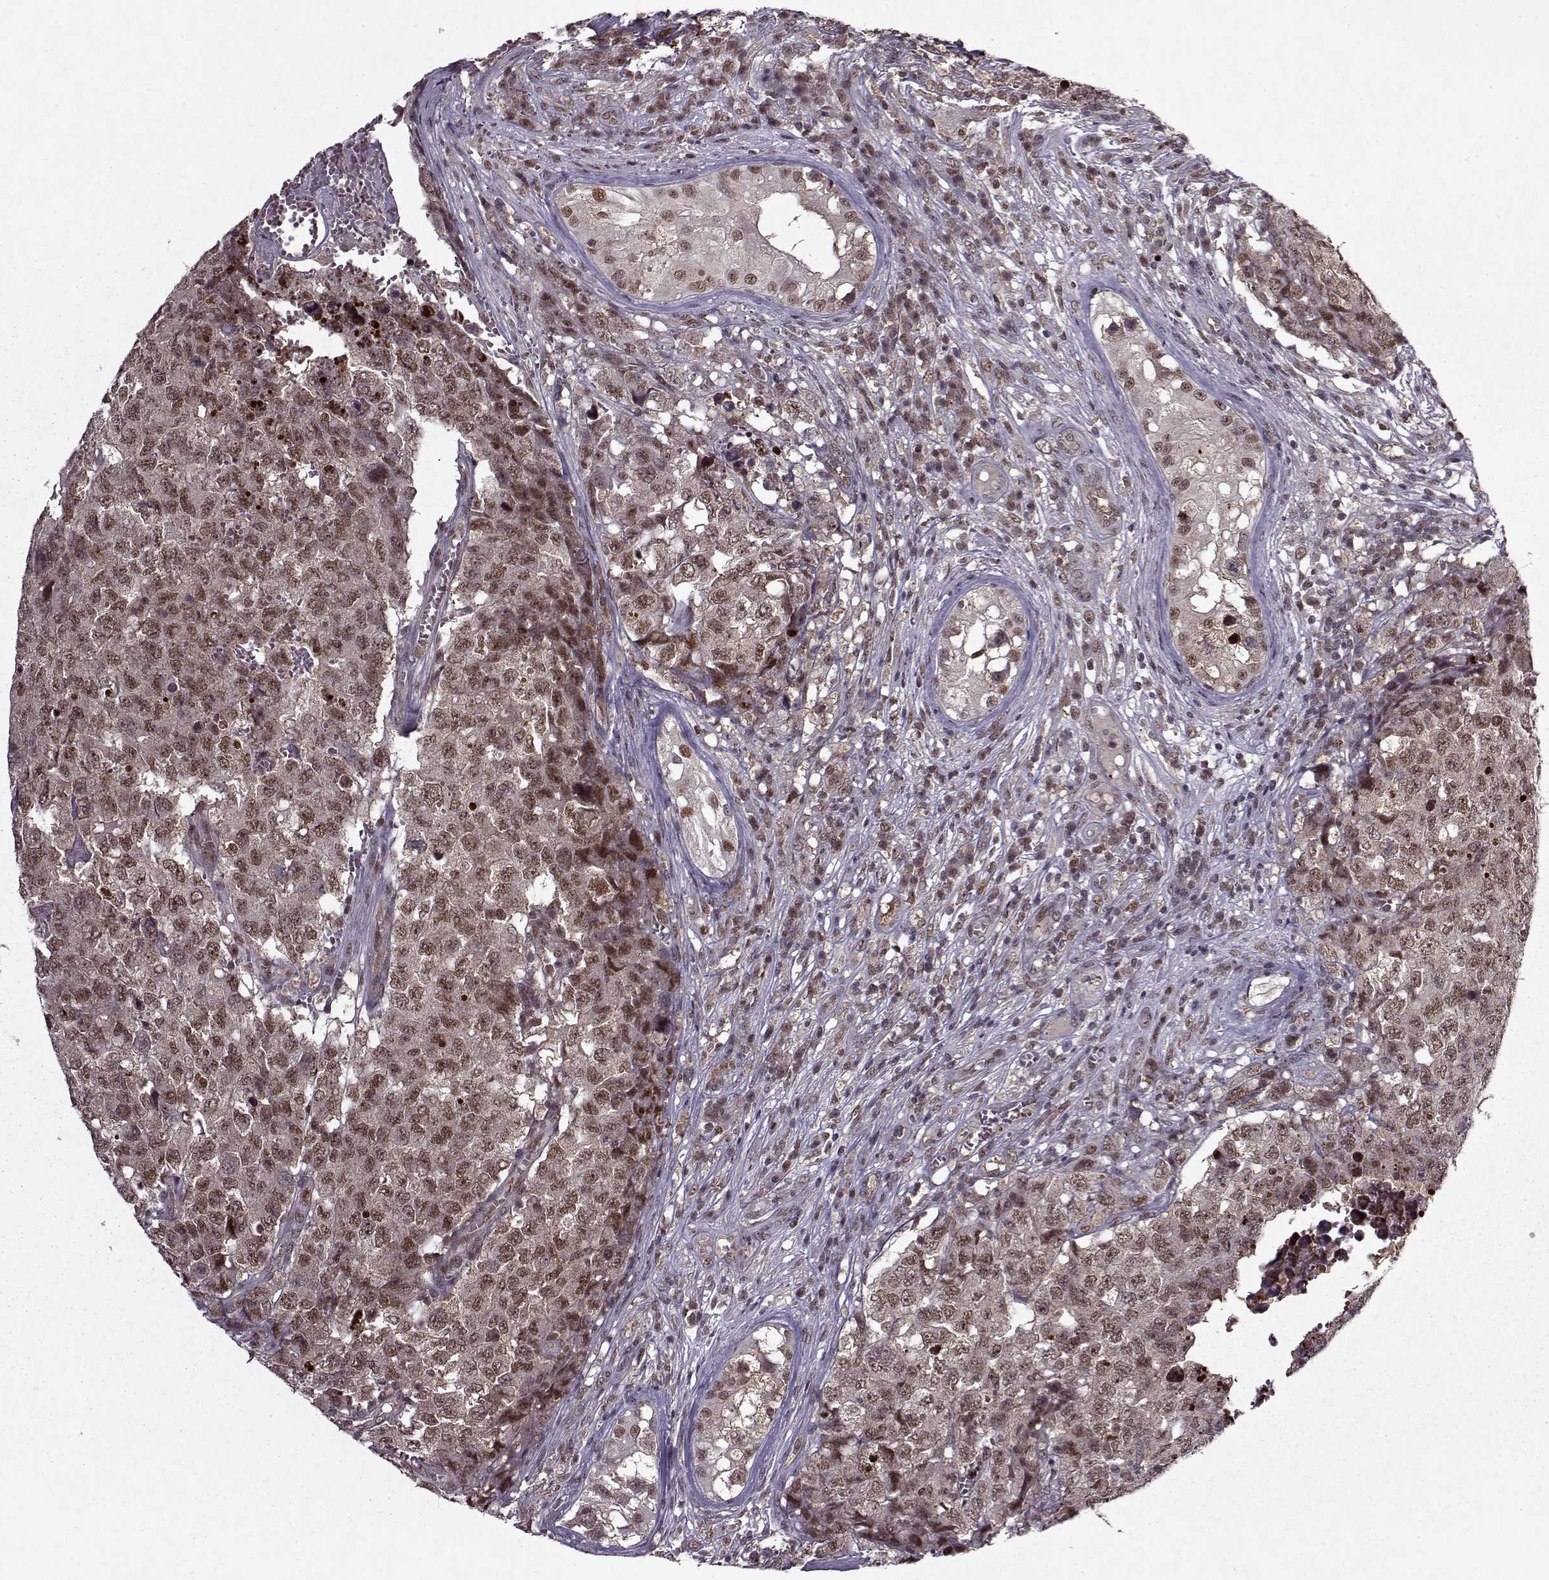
{"staining": {"intensity": "moderate", "quantity": ">75%", "location": "cytoplasmic/membranous,nuclear"}, "tissue": "testis cancer", "cell_type": "Tumor cells", "image_type": "cancer", "snomed": [{"axis": "morphology", "description": "Carcinoma, Embryonal, NOS"}, {"axis": "topography", "description": "Testis"}], "caption": "This is a photomicrograph of immunohistochemistry staining of embryonal carcinoma (testis), which shows moderate positivity in the cytoplasmic/membranous and nuclear of tumor cells.", "gene": "PSMA7", "patient": {"sex": "male", "age": 23}}